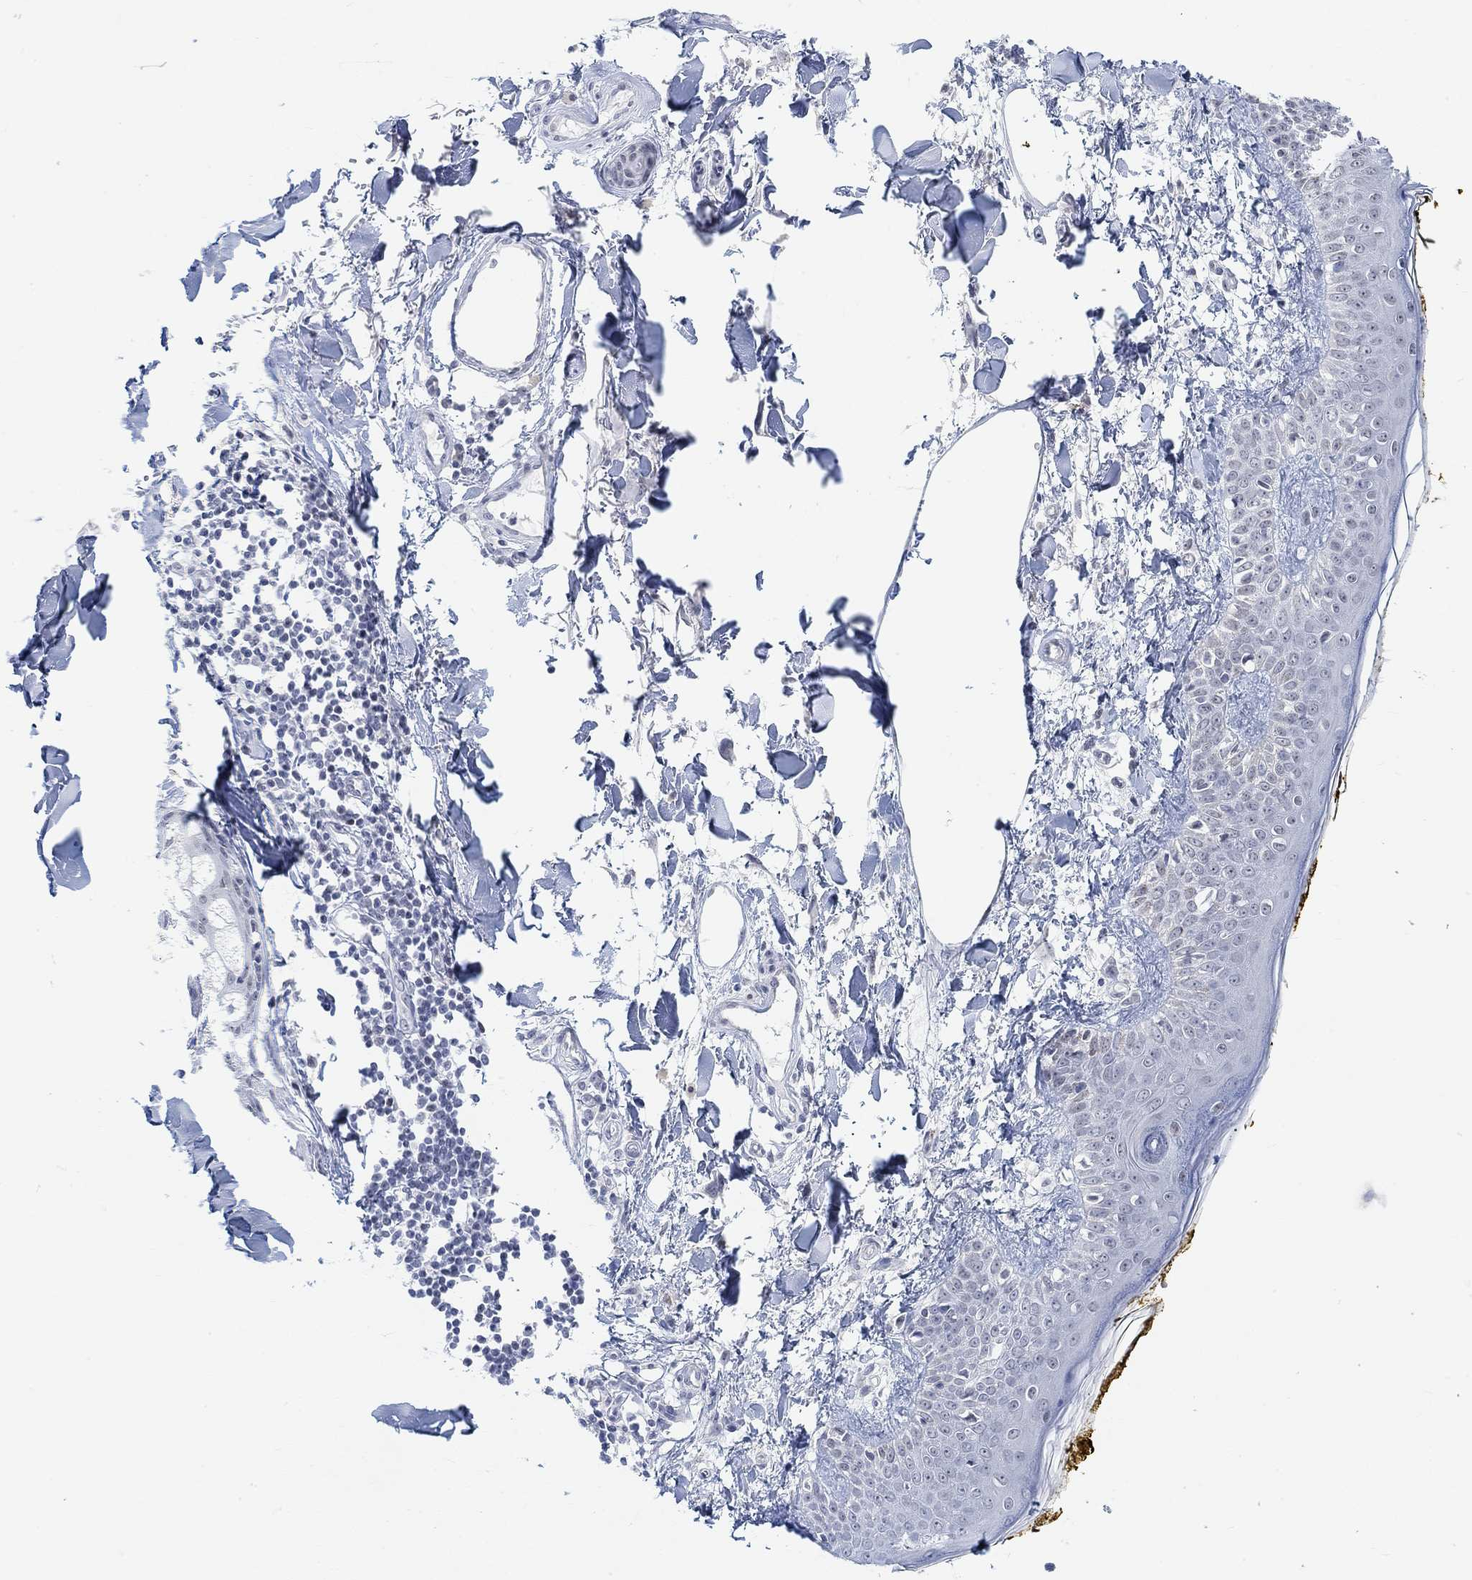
{"staining": {"intensity": "negative", "quantity": "none", "location": "none"}, "tissue": "skin", "cell_type": "Fibroblasts", "image_type": "normal", "snomed": [{"axis": "morphology", "description": "Normal tissue, NOS"}, {"axis": "topography", "description": "Skin"}], "caption": "High power microscopy micrograph of an IHC micrograph of benign skin, revealing no significant staining in fibroblasts. (DAB IHC, high magnification).", "gene": "PURG", "patient": {"sex": "male", "age": 76}}